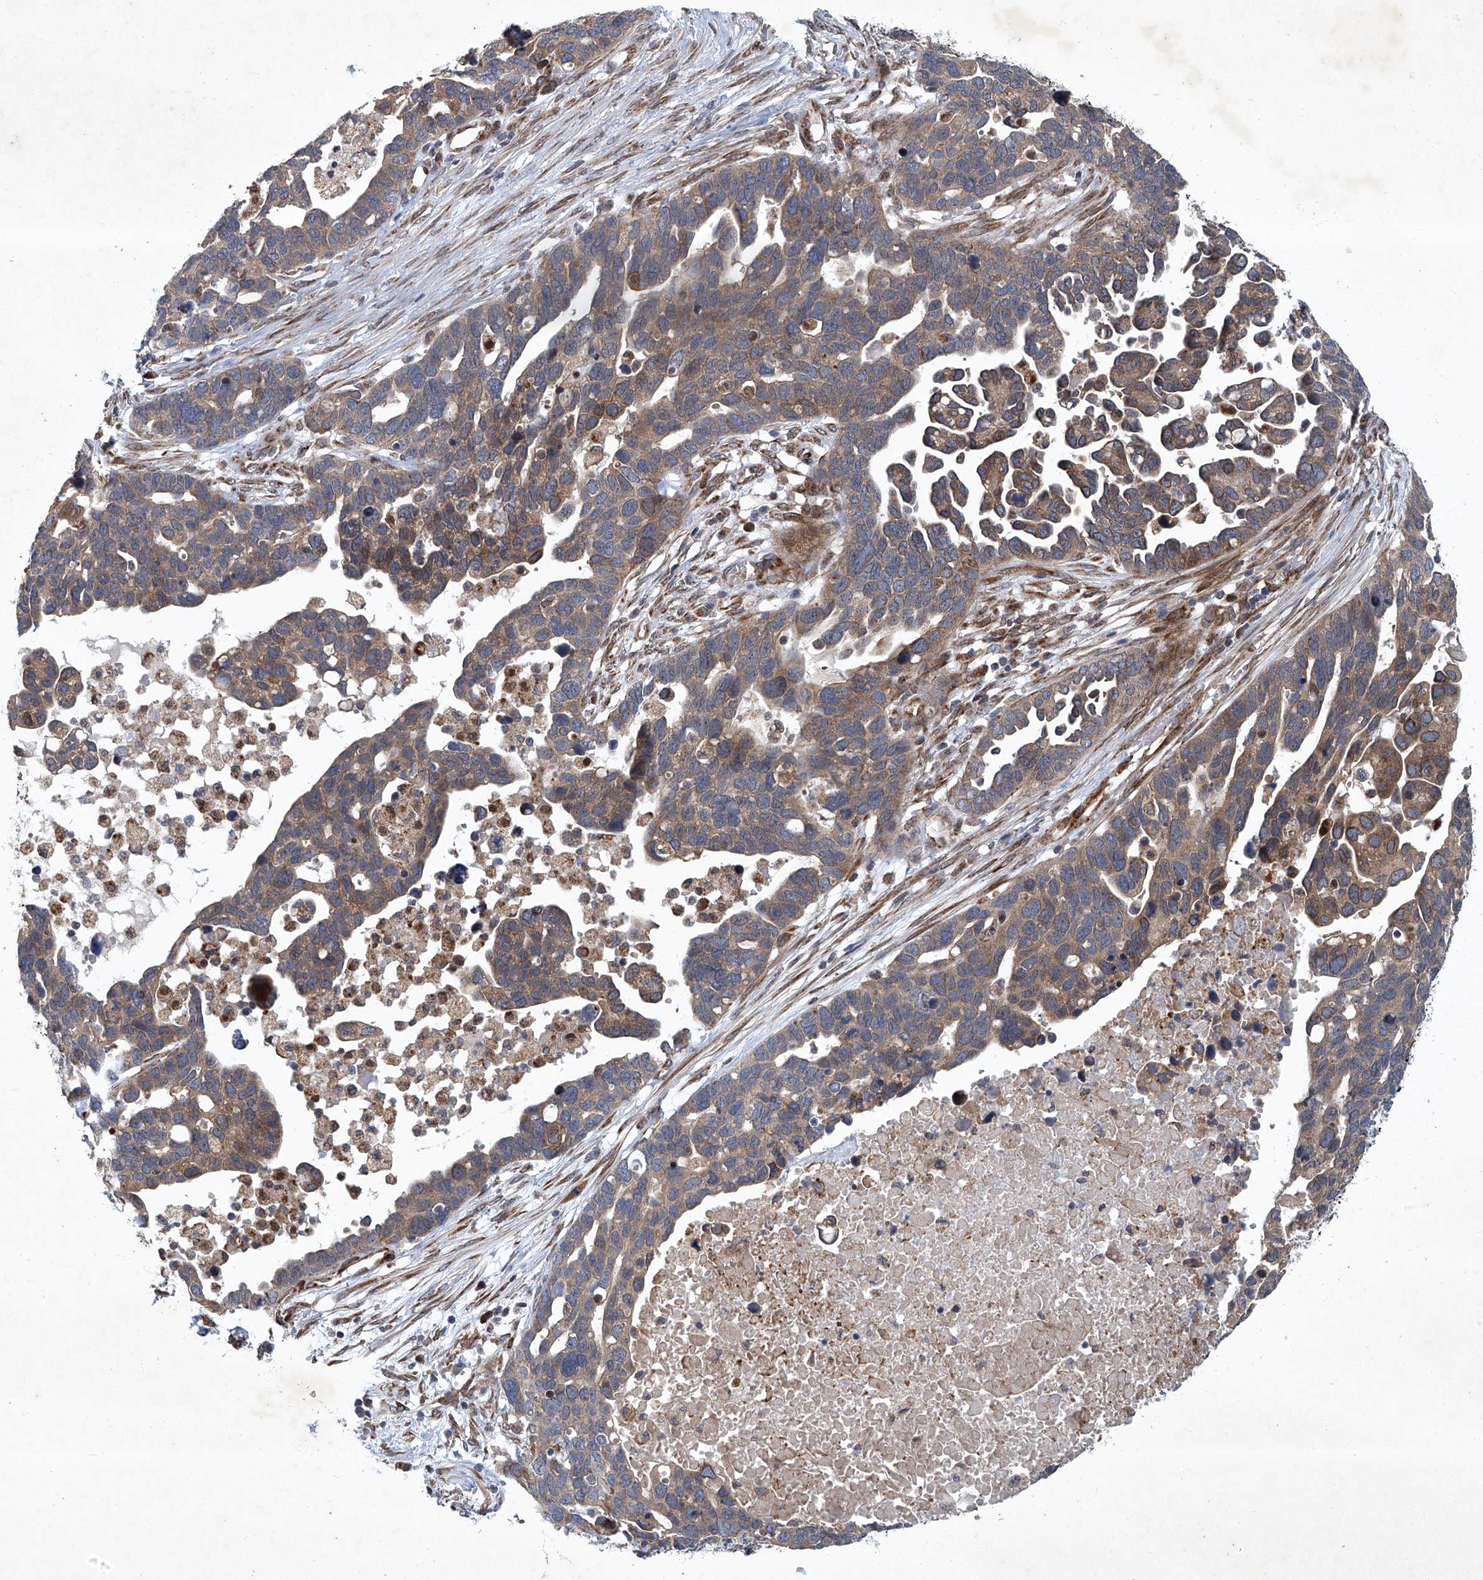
{"staining": {"intensity": "moderate", "quantity": ">75%", "location": "cytoplasmic/membranous,nuclear"}, "tissue": "ovarian cancer", "cell_type": "Tumor cells", "image_type": "cancer", "snomed": [{"axis": "morphology", "description": "Cystadenocarcinoma, serous, NOS"}, {"axis": "topography", "description": "Ovary"}], "caption": "This is a histology image of IHC staining of serous cystadenocarcinoma (ovarian), which shows moderate expression in the cytoplasmic/membranous and nuclear of tumor cells.", "gene": "GPR132", "patient": {"sex": "female", "age": 54}}